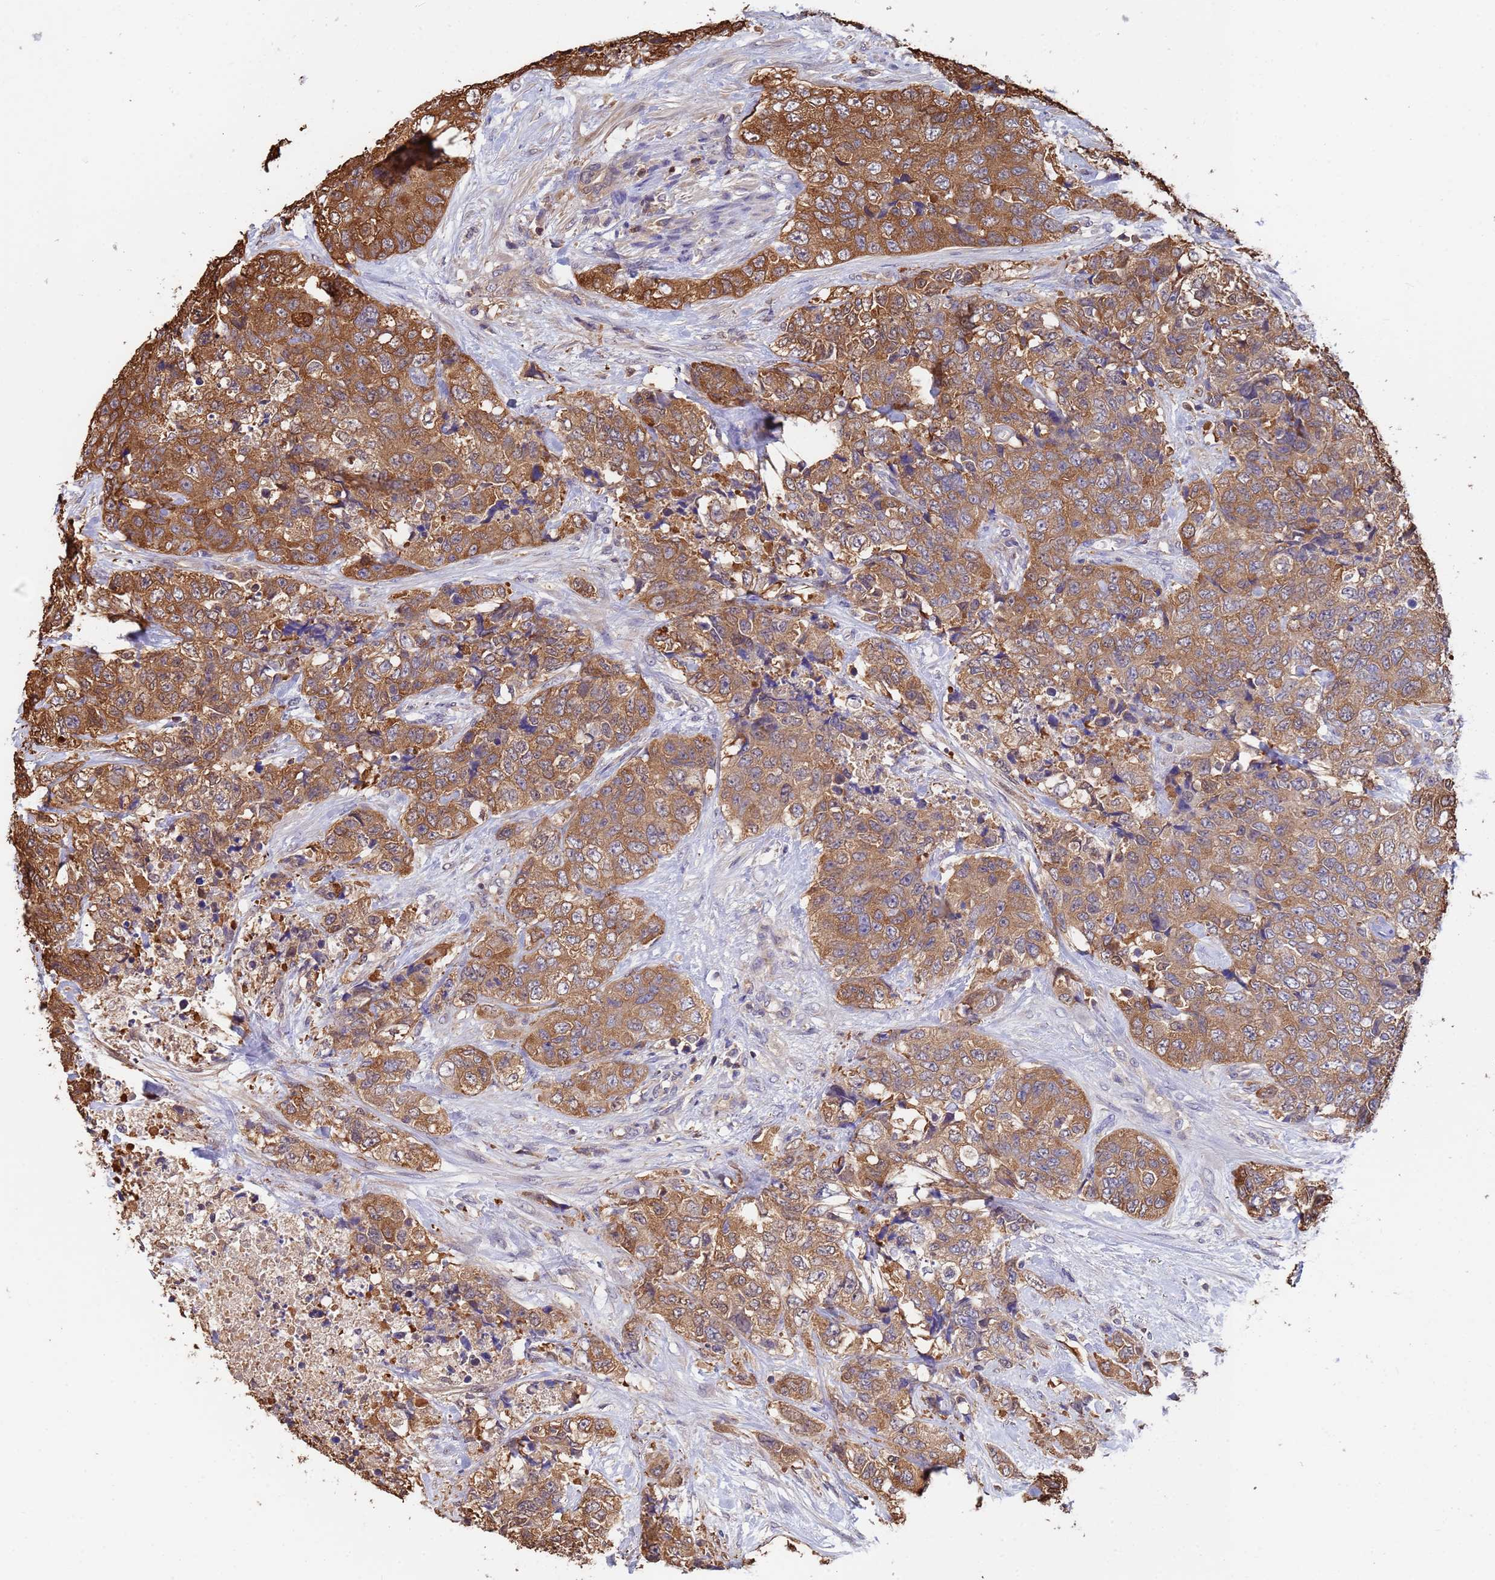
{"staining": {"intensity": "strong", "quantity": ">75%", "location": "cytoplasmic/membranous"}, "tissue": "urothelial cancer", "cell_type": "Tumor cells", "image_type": "cancer", "snomed": [{"axis": "morphology", "description": "Urothelial carcinoma, High grade"}, {"axis": "topography", "description": "Urinary bladder"}], "caption": "This histopathology image exhibits immunohistochemistry (IHC) staining of human urothelial carcinoma (high-grade), with high strong cytoplasmic/membranous staining in about >75% of tumor cells.", "gene": "FAM25A", "patient": {"sex": "female", "age": 78}}